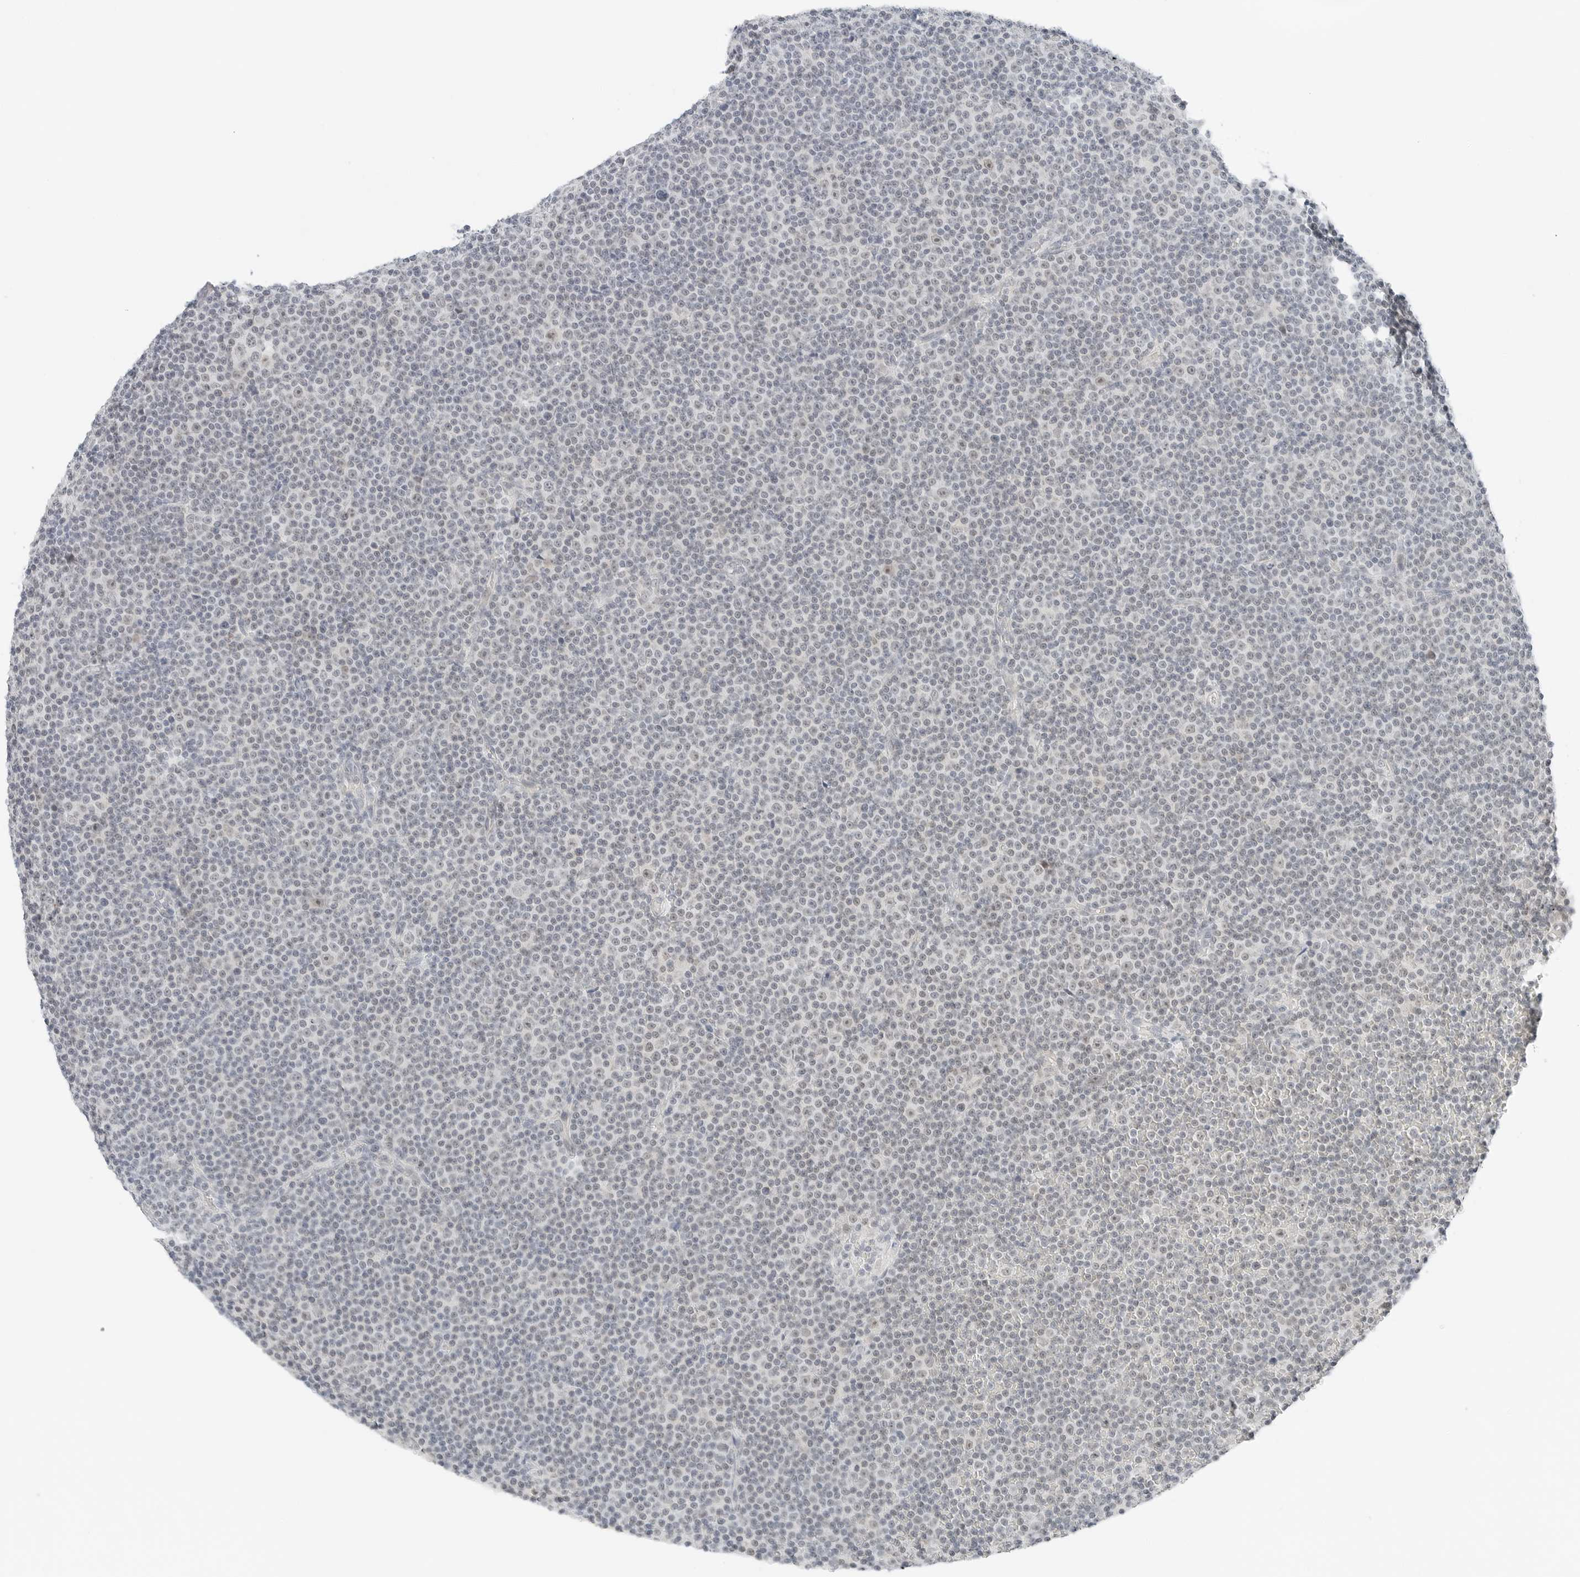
{"staining": {"intensity": "negative", "quantity": "none", "location": "none"}, "tissue": "lymphoma", "cell_type": "Tumor cells", "image_type": "cancer", "snomed": [{"axis": "morphology", "description": "Malignant lymphoma, non-Hodgkin's type, Low grade"}, {"axis": "topography", "description": "Lymph node"}], "caption": "An immunohistochemistry image of malignant lymphoma, non-Hodgkin's type (low-grade) is shown. There is no staining in tumor cells of malignant lymphoma, non-Hodgkin's type (low-grade). Brightfield microscopy of immunohistochemistry (IHC) stained with DAB (3,3'-diaminobenzidine) (brown) and hematoxylin (blue), captured at high magnification.", "gene": "CCSAP", "patient": {"sex": "female", "age": 67}}